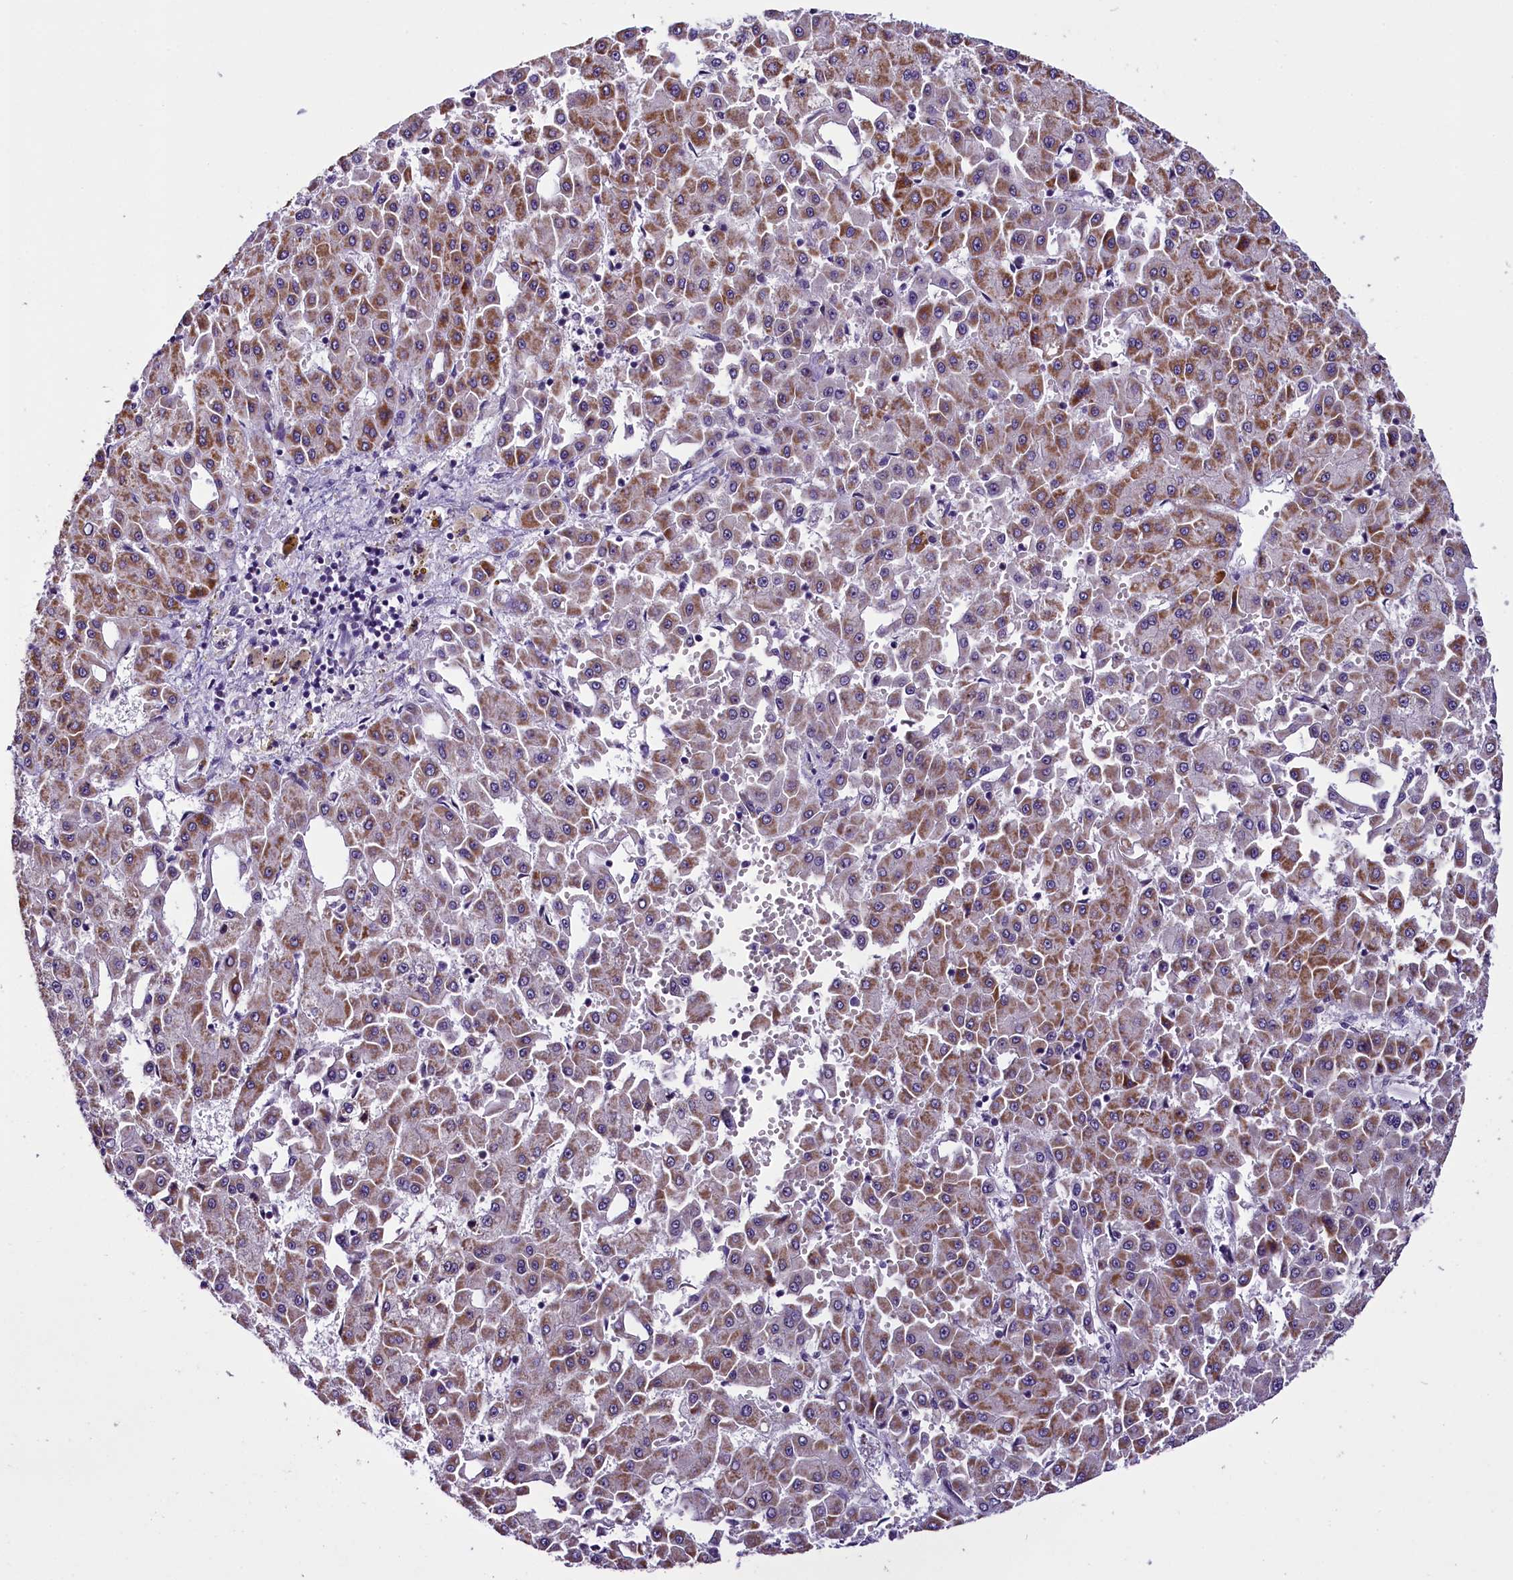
{"staining": {"intensity": "moderate", "quantity": "25%-75%", "location": "cytoplasmic/membranous"}, "tissue": "liver cancer", "cell_type": "Tumor cells", "image_type": "cancer", "snomed": [{"axis": "morphology", "description": "Carcinoma, Hepatocellular, NOS"}, {"axis": "topography", "description": "Liver"}], "caption": "Liver cancer (hepatocellular carcinoma) tissue reveals moderate cytoplasmic/membranous staining in about 25%-75% of tumor cells, visualized by immunohistochemistry.", "gene": "RPUSD2", "patient": {"sex": "male", "age": 47}}